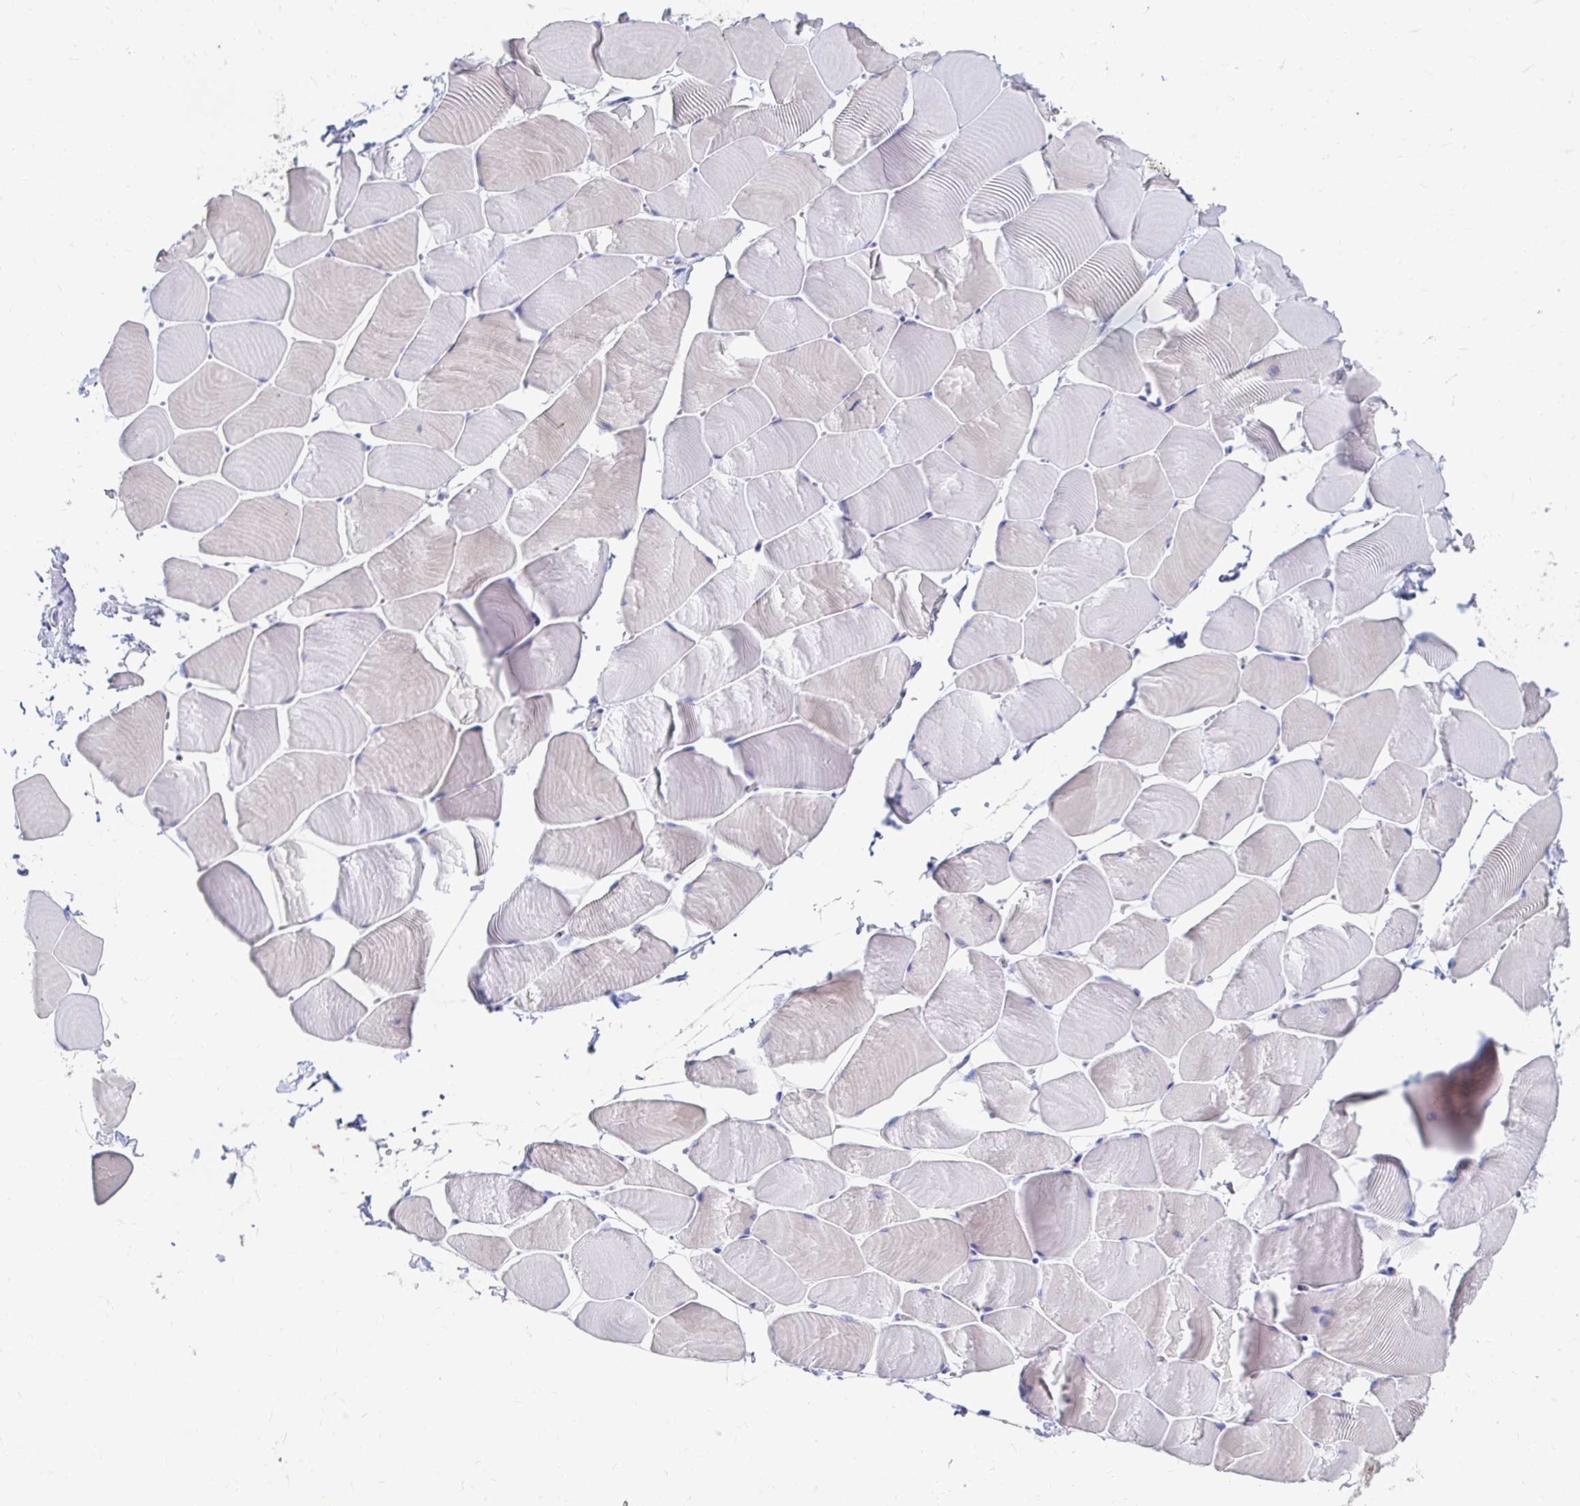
{"staining": {"intensity": "negative", "quantity": "none", "location": "none"}, "tissue": "skeletal muscle", "cell_type": "Myocytes", "image_type": "normal", "snomed": [{"axis": "morphology", "description": "Normal tissue, NOS"}, {"axis": "topography", "description": "Skeletal muscle"}], "caption": "A high-resolution histopathology image shows immunohistochemistry (IHC) staining of benign skeletal muscle, which reveals no significant staining in myocytes. (DAB (3,3'-diaminobenzidine) immunohistochemistry (IHC) with hematoxylin counter stain).", "gene": "LAMC3", "patient": {"sex": "male", "age": 25}}